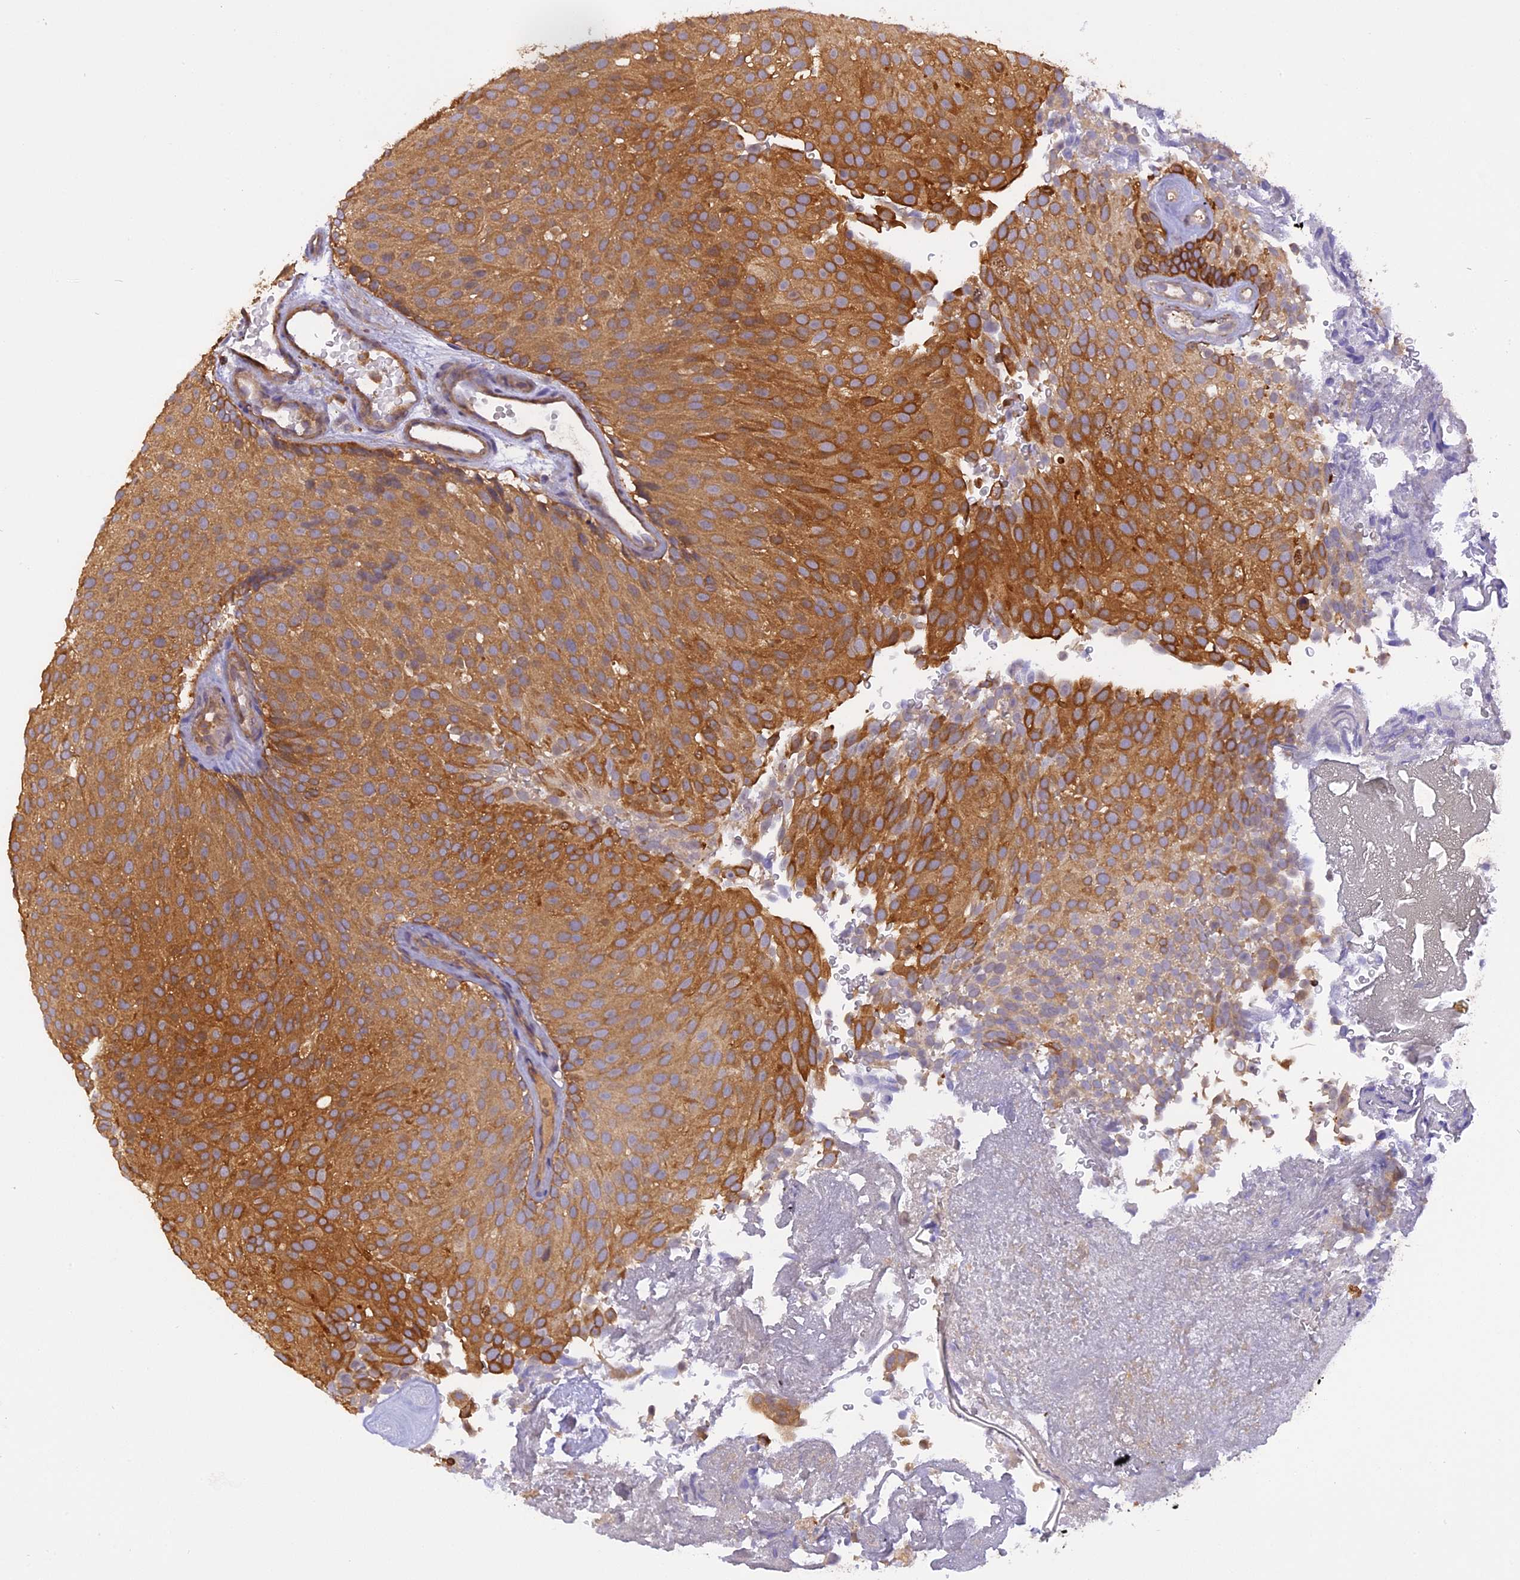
{"staining": {"intensity": "moderate", "quantity": ">75%", "location": "cytoplasmic/membranous"}, "tissue": "urothelial cancer", "cell_type": "Tumor cells", "image_type": "cancer", "snomed": [{"axis": "morphology", "description": "Urothelial carcinoma, Low grade"}, {"axis": "topography", "description": "Urinary bladder"}], "caption": "Urothelial carcinoma (low-grade) stained for a protein demonstrates moderate cytoplasmic/membranous positivity in tumor cells. Using DAB (3,3'-diaminobenzidine) (brown) and hematoxylin (blue) stains, captured at high magnification using brightfield microscopy.", "gene": "STOML1", "patient": {"sex": "male", "age": 78}}